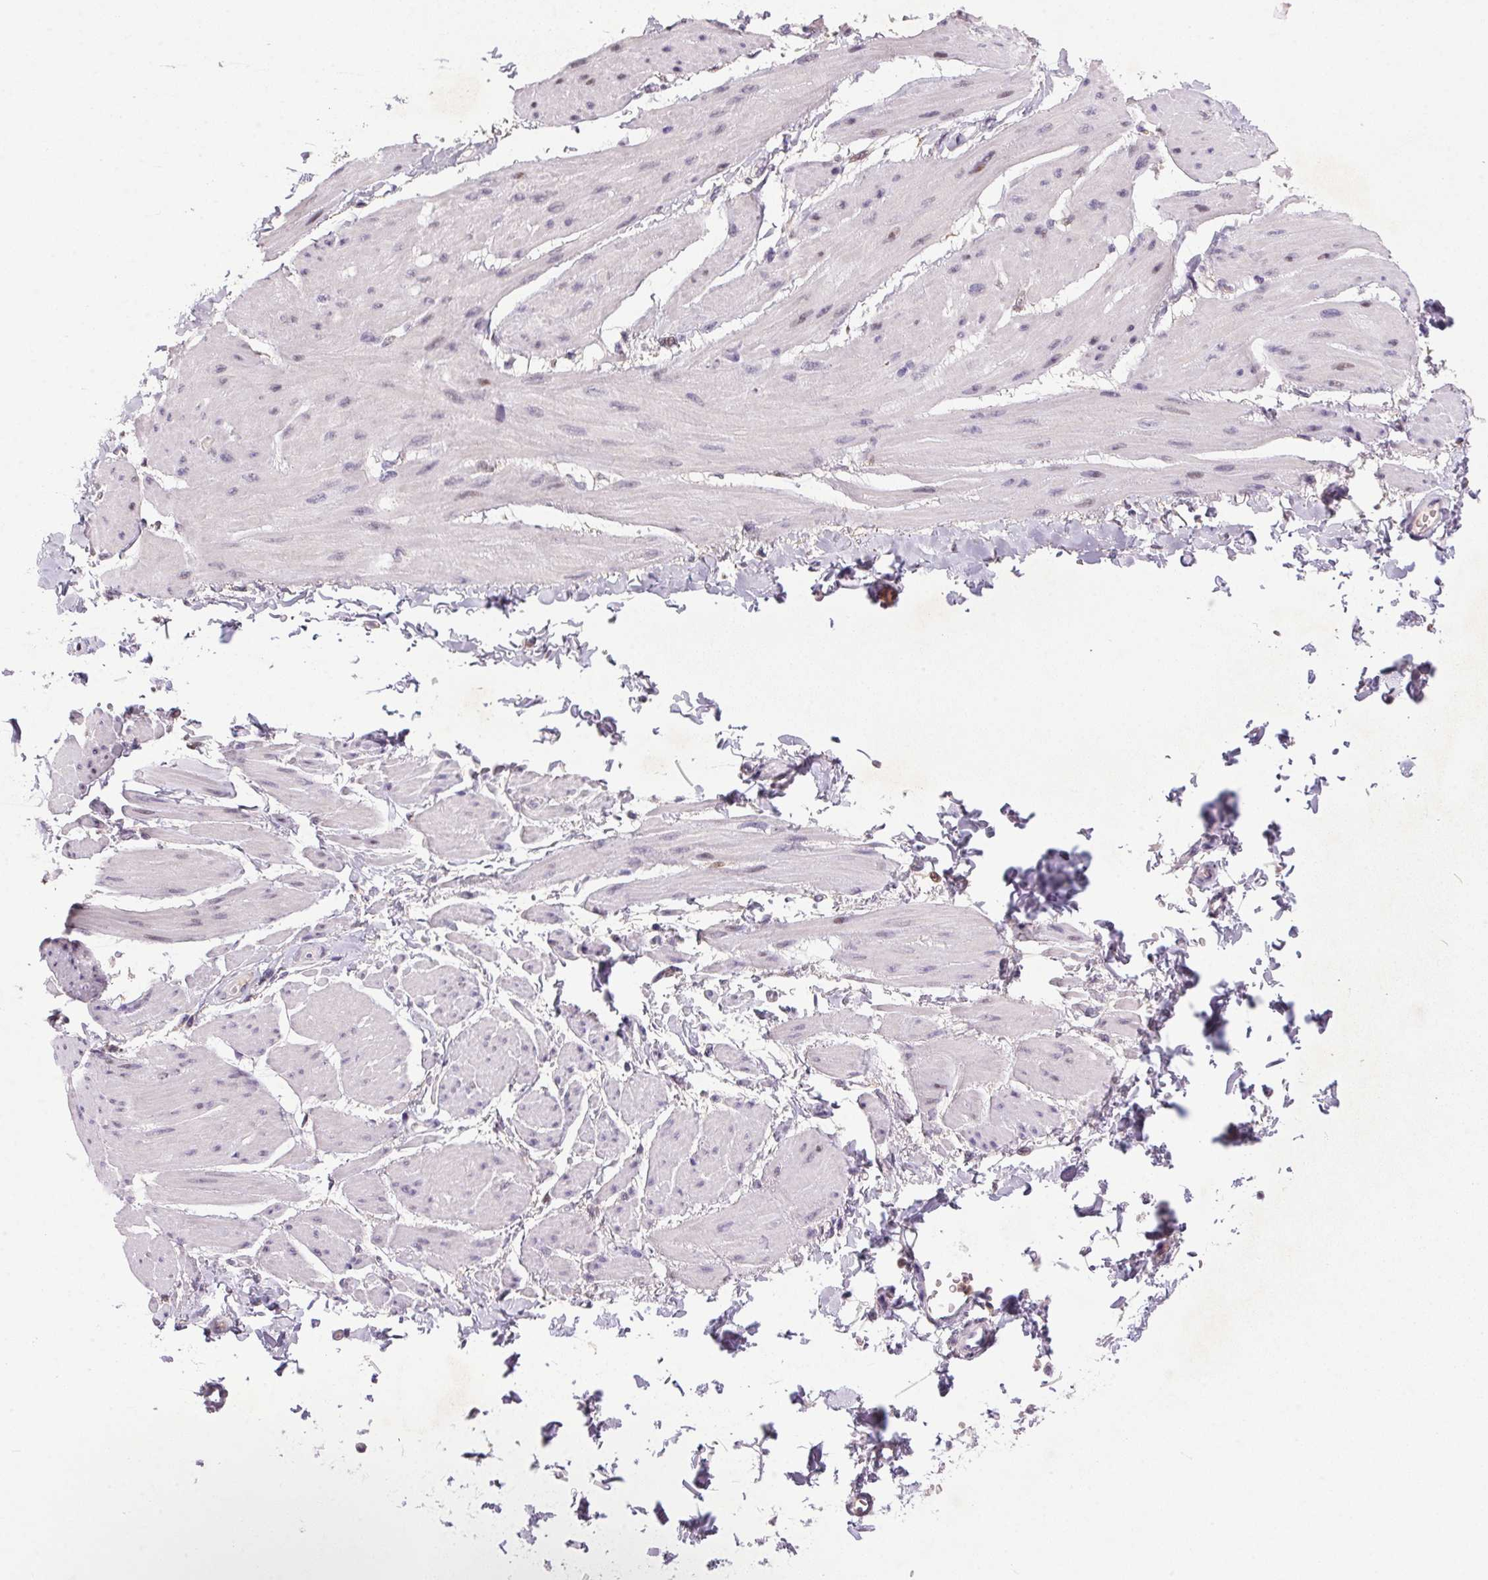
{"staining": {"intensity": "negative", "quantity": "none", "location": "none"}, "tissue": "adipose tissue", "cell_type": "Adipocytes", "image_type": "normal", "snomed": [{"axis": "morphology", "description": "Normal tissue, NOS"}, {"axis": "topography", "description": "Prostate"}, {"axis": "topography", "description": "Peripheral nerve tissue"}], "caption": "DAB (3,3'-diaminobenzidine) immunohistochemical staining of unremarkable adipose tissue displays no significant positivity in adipocytes.", "gene": "TRDN", "patient": {"sex": "male", "age": 55}}